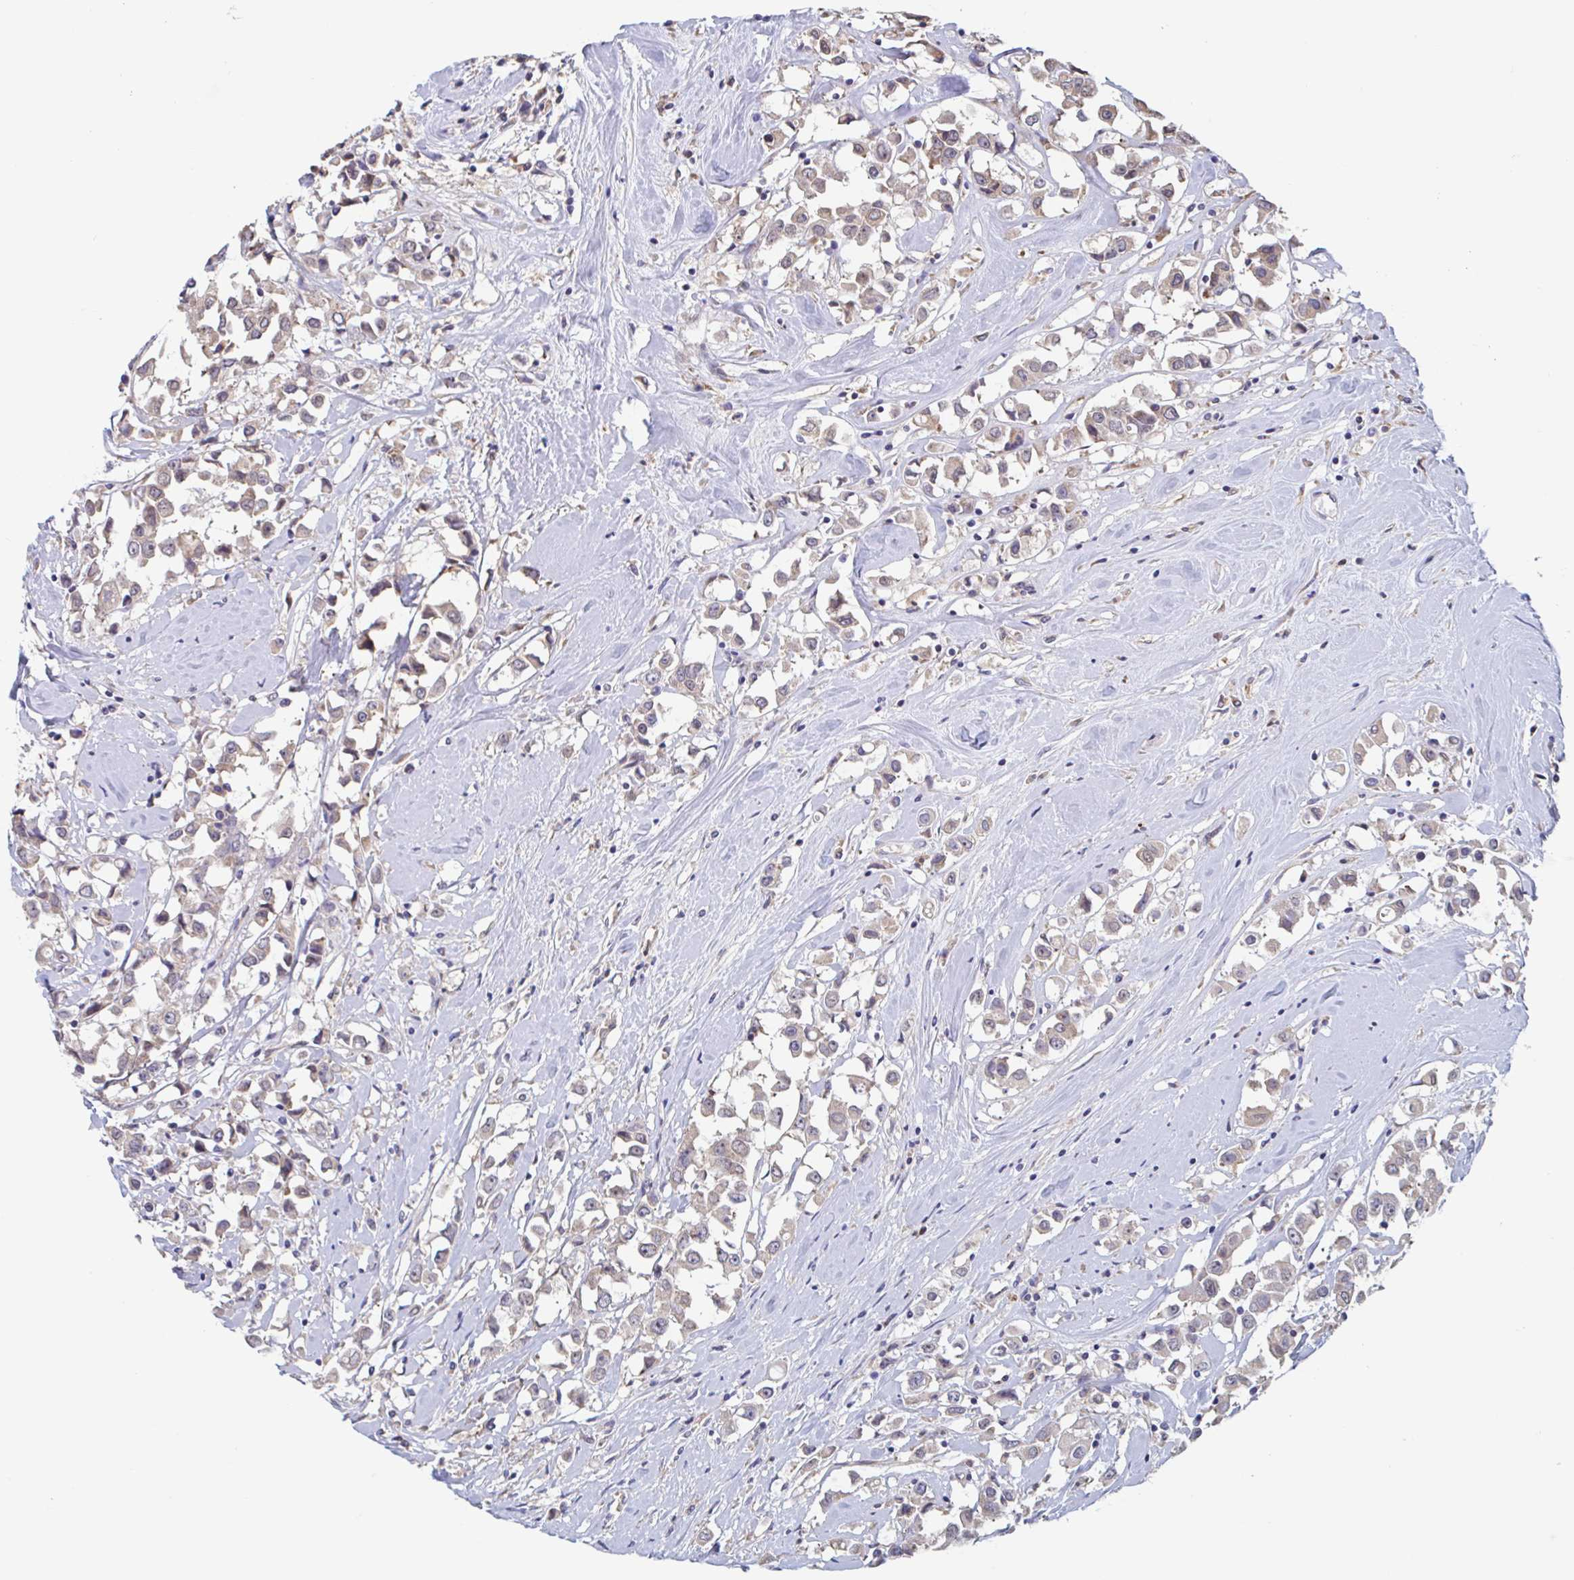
{"staining": {"intensity": "weak", "quantity": ">75%", "location": "cytoplasmic/membranous"}, "tissue": "breast cancer", "cell_type": "Tumor cells", "image_type": "cancer", "snomed": [{"axis": "morphology", "description": "Duct carcinoma"}, {"axis": "topography", "description": "Breast"}], "caption": "Immunohistochemistry of breast cancer (intraductal carcinoma) reveals low levels of weak cytoplasmic/membranous staining in approximately >75% of tumor cells.", "gene": "SNX8", "patient": {"sex": "female", "age": 61}}